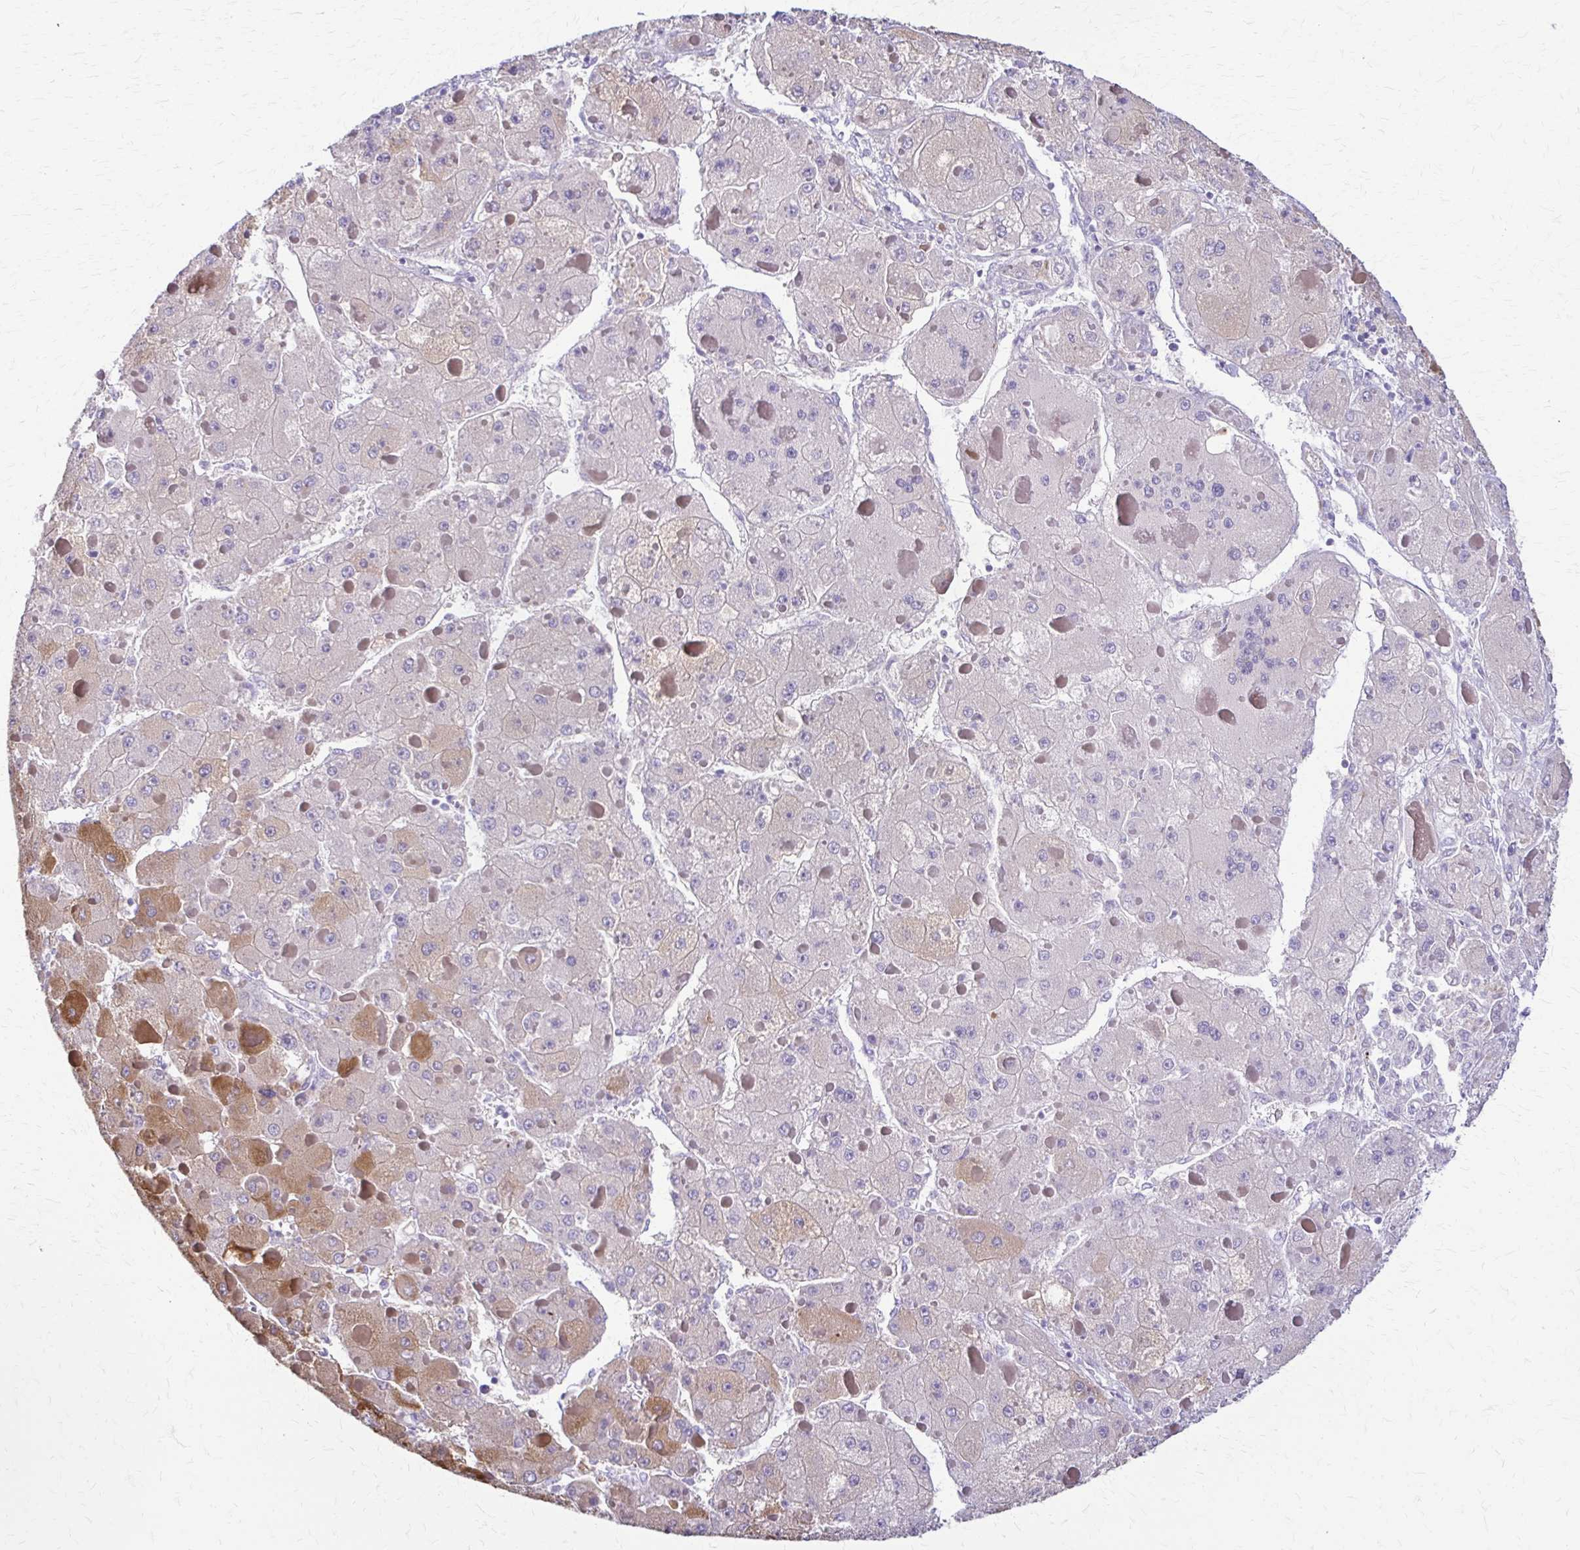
{"staining": {"intensity": "moderate", "quantity": "<25%", "location": "cytoplasmic/membranous"}, "tissue": "liver cancer", "cell_type": "Tumor cells", "image_type": "cancer", "snomed": [{"axis": "morphology", "description": "Carcinoma, Hepatocellular, NOS"}, {"axis": "topography", "description": "Liver"}], "caption": "Protein expression analysis of hepatocellular carcinoma (liver) demonstrates moderate cytoplasmic/membranous staining in approximately <25% of tumor cells.", "gene": "DSP", "patient": {"sex": "female", "age": 73}}